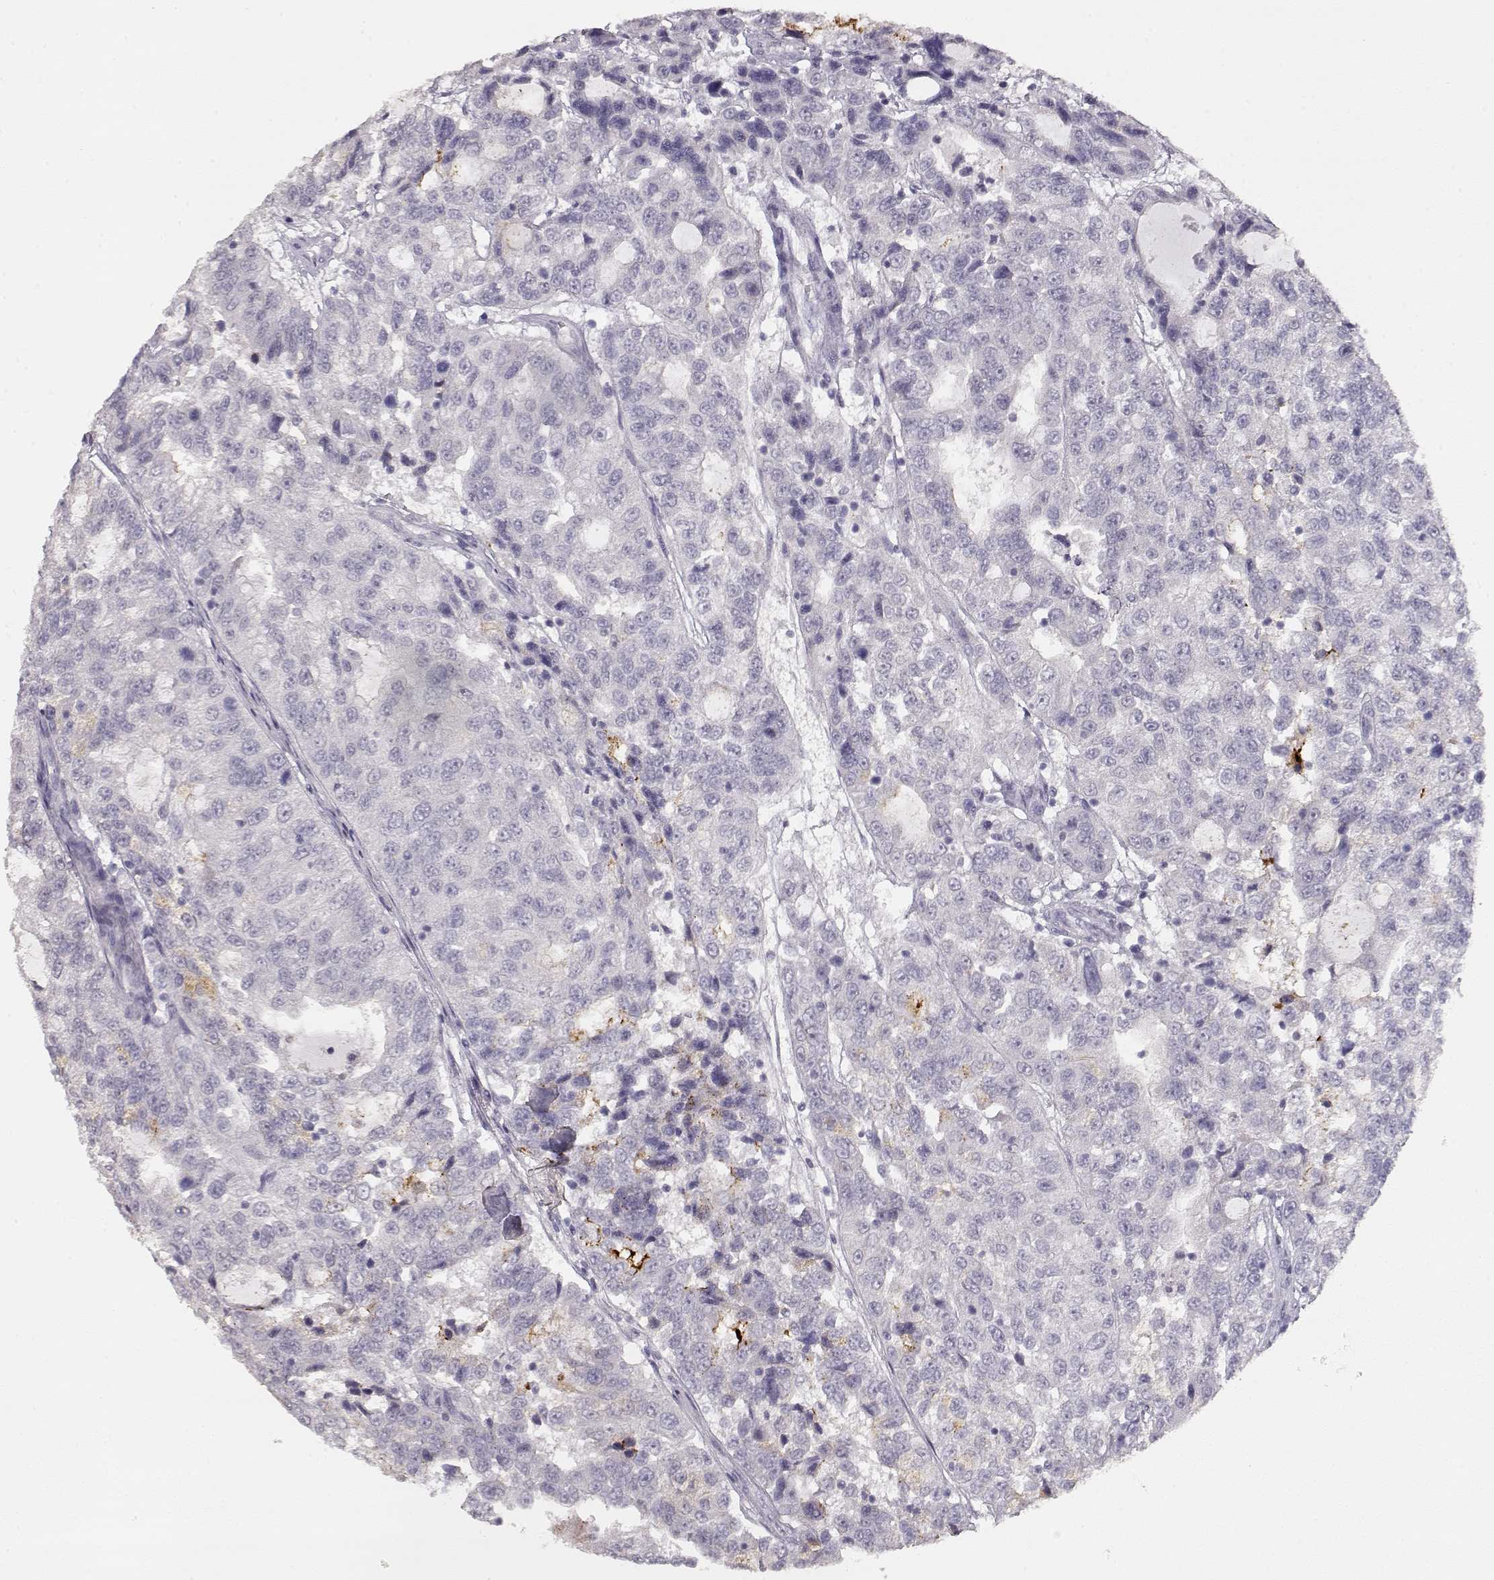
{"staining": {"intensity": "negative", "quantity": "none", "location": "none"}, "tissue": "urothelial cancer", "cell_type": "Tumor cells", "image_type": "cancer", "snomed": [{"axis": "morphology", "description": "Urothelial carcinoma, NOS"}, {"axis": "morphology", "description": "Urothelial carcinoma, High grade"}, {"axis": "topography", "description": "Urinary bladder"}], "caption": "Immunohistochemical staining of human high-grade urothelial carcinoma exhibits no significant expression in tumor cells. (DAB immunohistochemistry visualized using brightfield microscopy, high magnification).", "gene": "TPH2", "patient": {"sex": "female", "age": 73}}